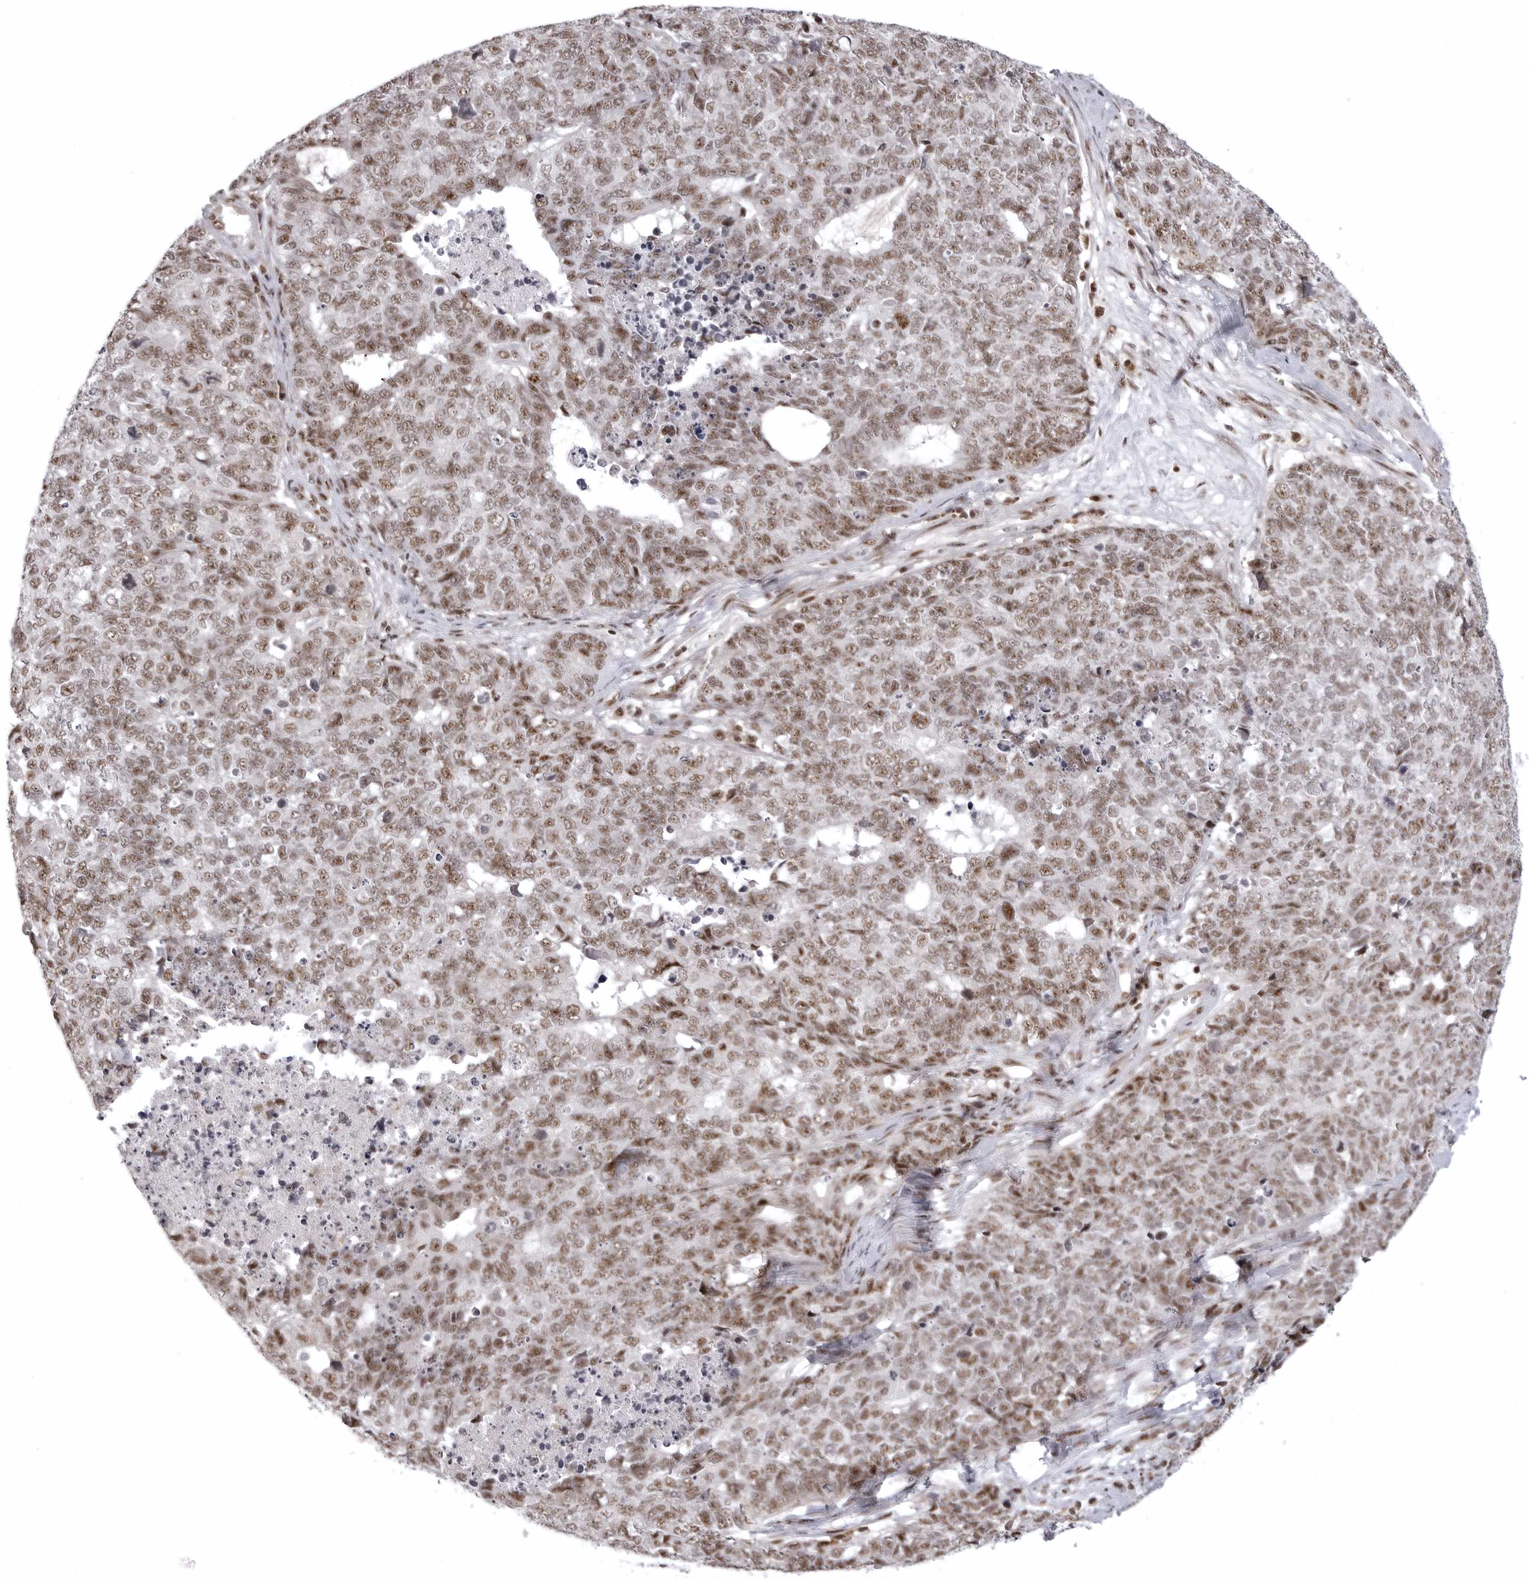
{"staining": {"intensity": "moderate", "quantity": ">75%", "location": "nuclear"}, "tissue": "cervical cancer", "cell_type": "Tumor cells", "image_type": "cancer", "snomed": [{"axis": "morphology", "description": "Squamous cell carcinoma, NOS"}, {"axis": "topography", "description": "Cervix"}], "caption": "Tumor cells display medium levels of moderate nuclear positivity in approximately >75% of cells in squamous cell carcinoma (cervical).", "gene": "WRAP53", "patient": {"sex": "female", "age": 63}}